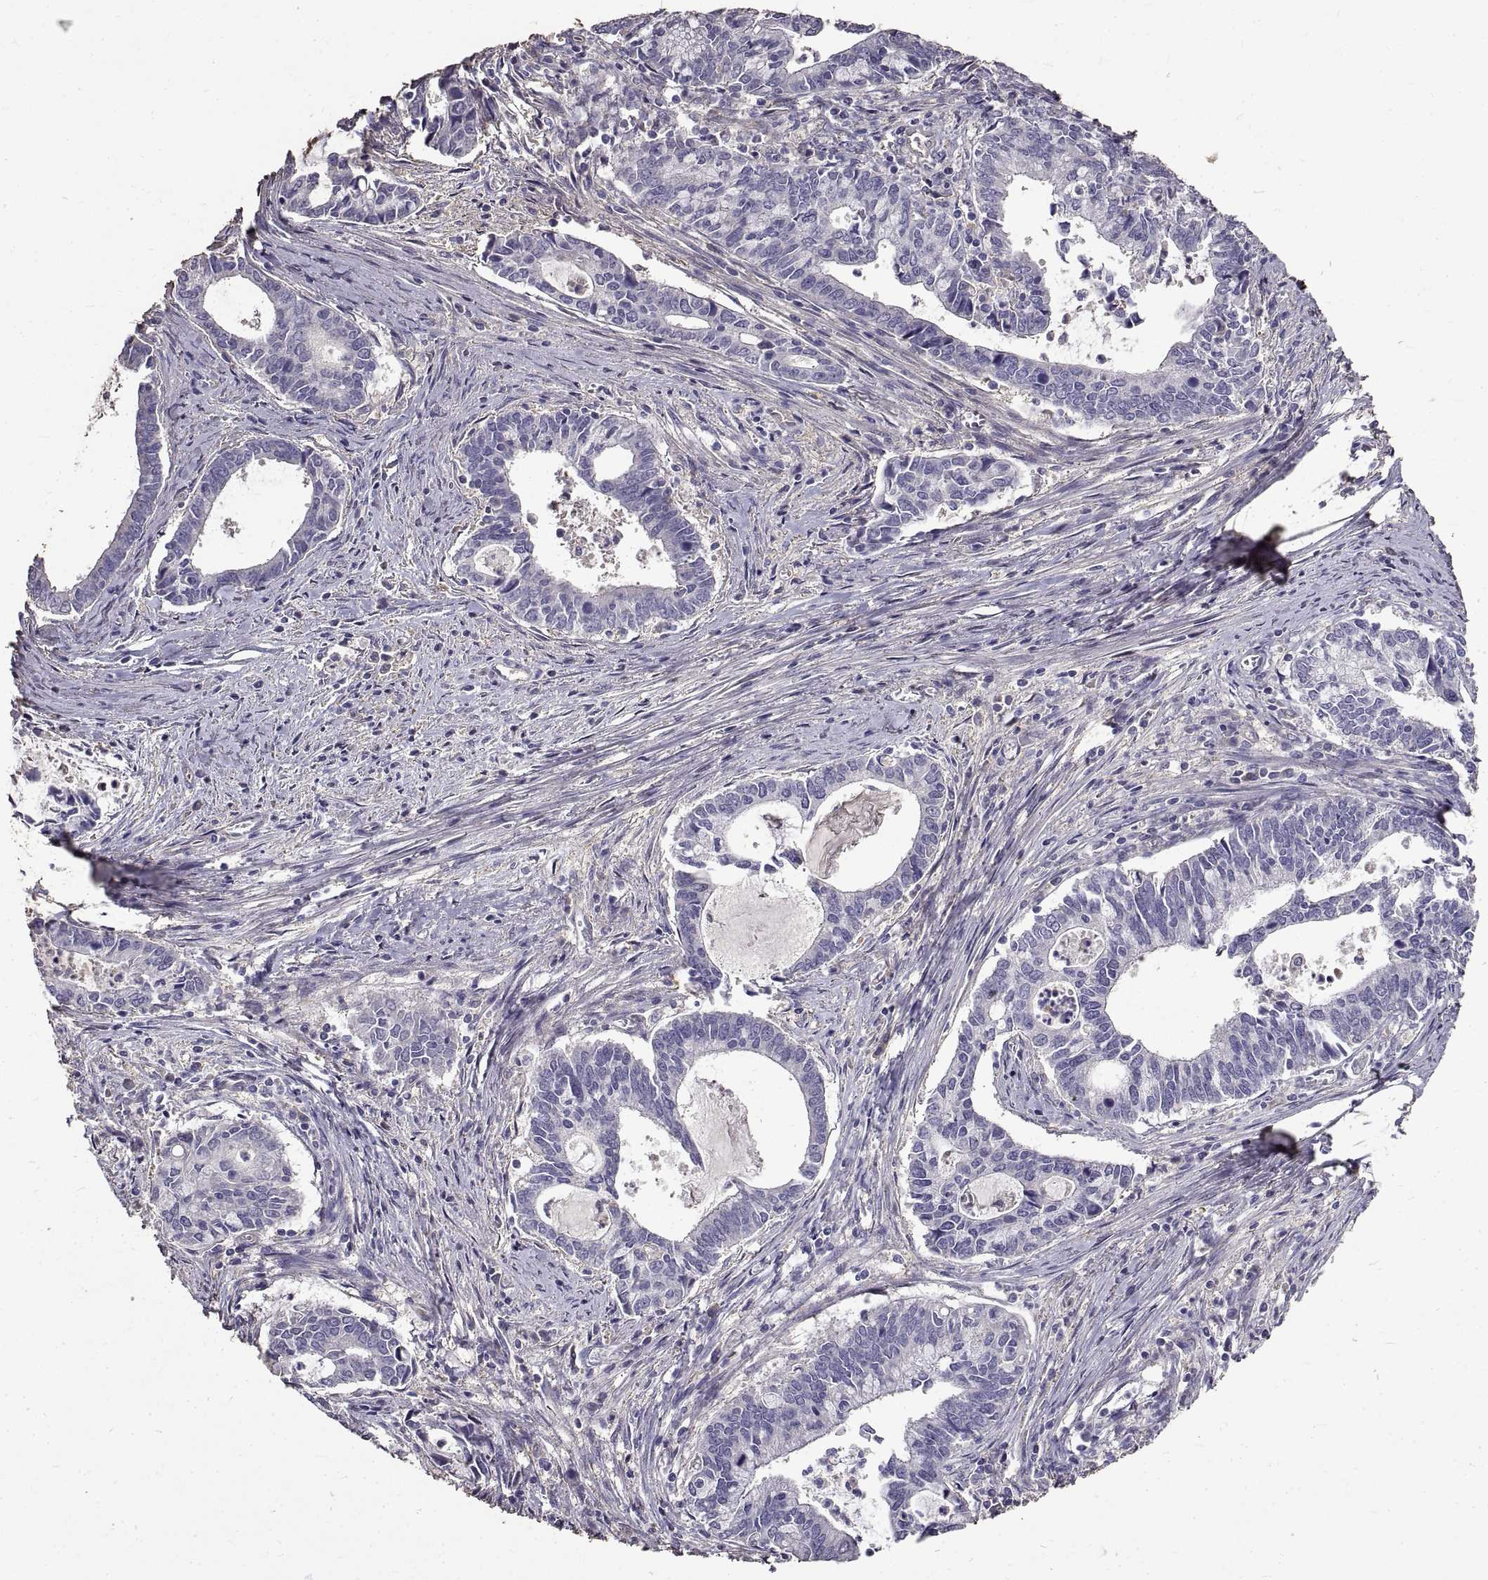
{"staining": {"intensity": "negative", "quantity": "none", "location": "none"}, "tissue": "cervical cancer", "cell_type": "Tumor cells", "image_type": "cancer", "snomed": [{"axis": "morphology", "description": "Adenocarcinoma, NOS"}, {"axis": "topography", "description": "Cervix"}], "caption": "A high-resolution photomicrograph shows IHC staining of cervical cancer, which demonstrates no significant staining in tumor cells.", "gene": "PEA15", "patient": {"sex": "female", "age": 42}}